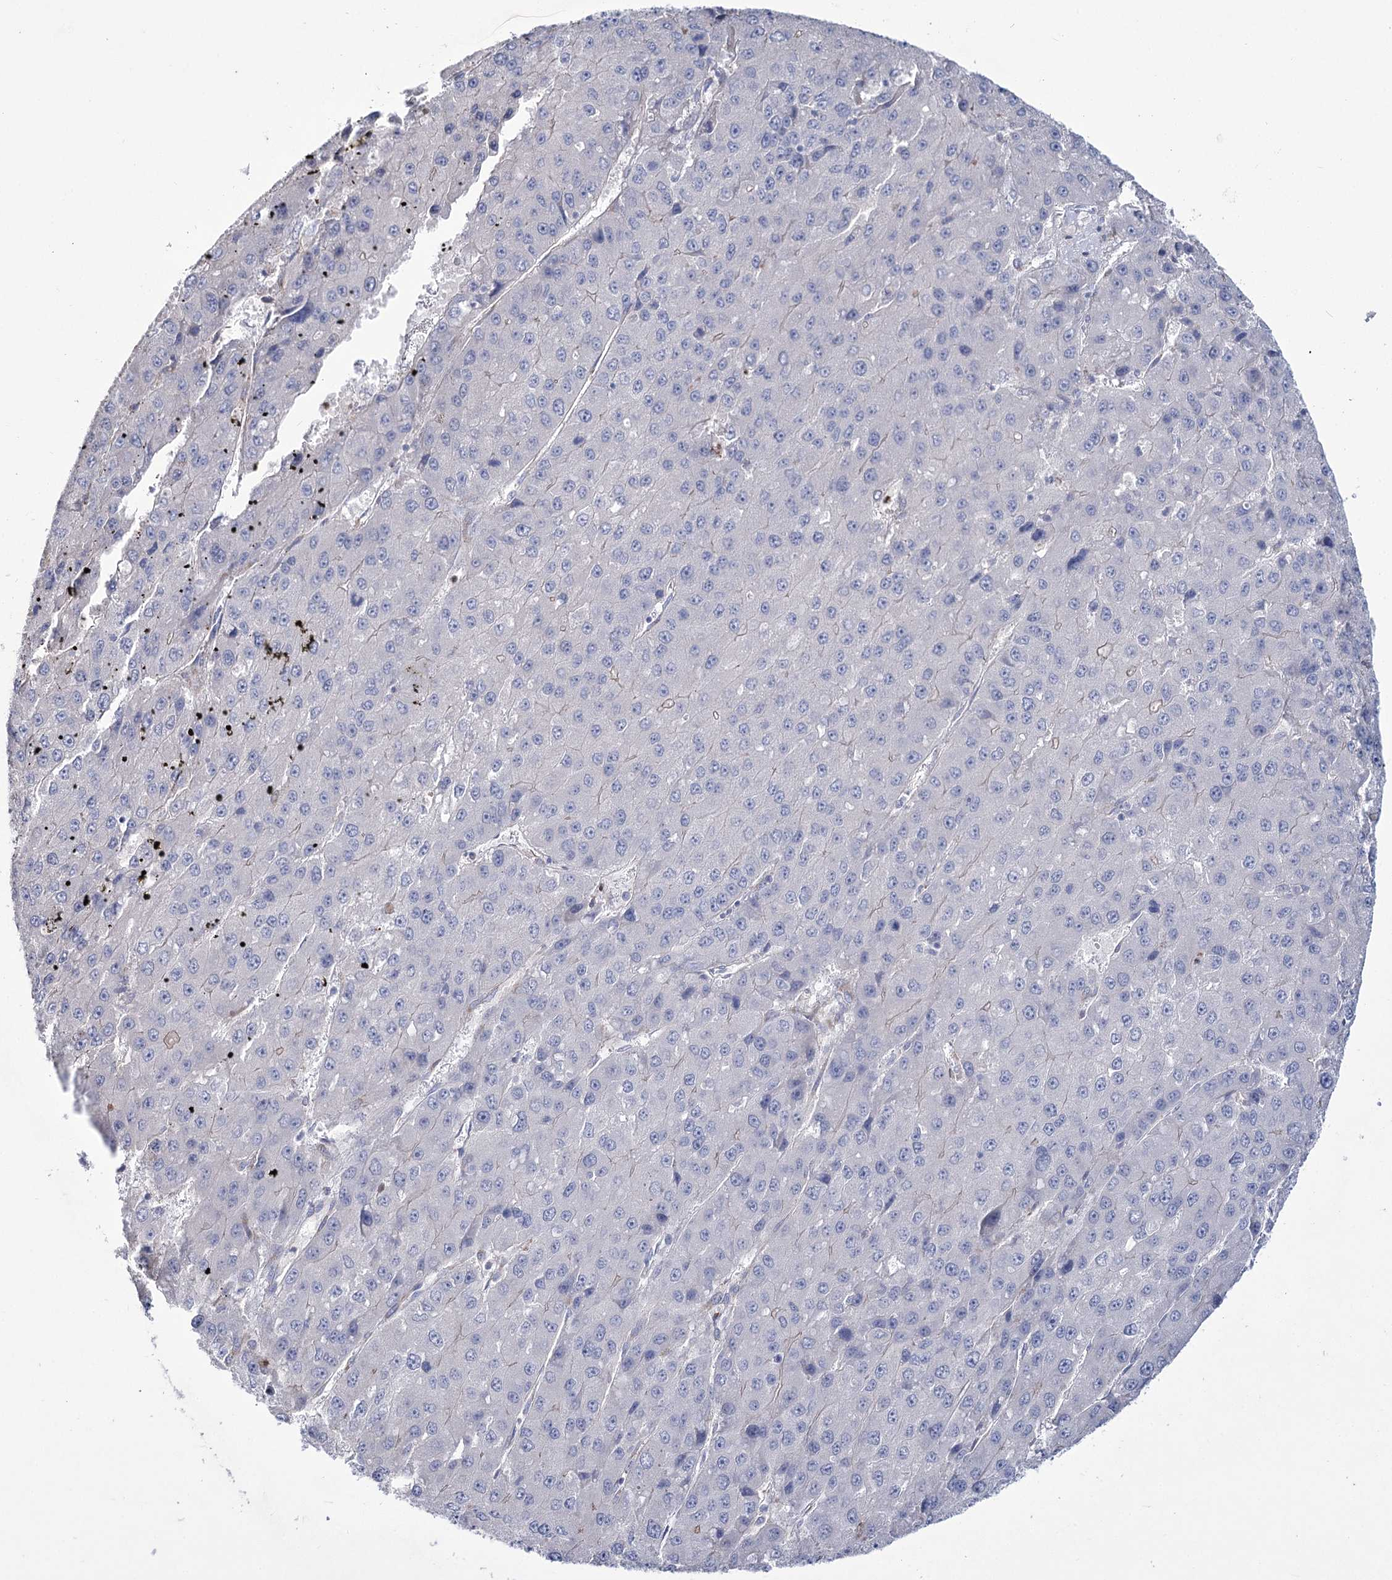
{"staining": {"intensity": "negative", "quantity": "none", "location": "none"}, "tissue": "liver cancer", "cell_type": "Tumor cells", "image_type": "cancer", "snomed": [{"axis": "morphology", "description": "Carcinoma, Hepatocellular, NOS"}, {"axis": "topography", "description": "Liver"}], "caption": "Liver cancer (hepatocellular carcinoma) was stained to show a protein in brown. There is no significant staining in tumor cells. The staining is performed using DAB (3,3'-diaminobenzidine) brown chromogen with nuclei counter-stained in using hematoxylin.", "gene": "ME3", "patient": {"sex": "female", "age": 73}}